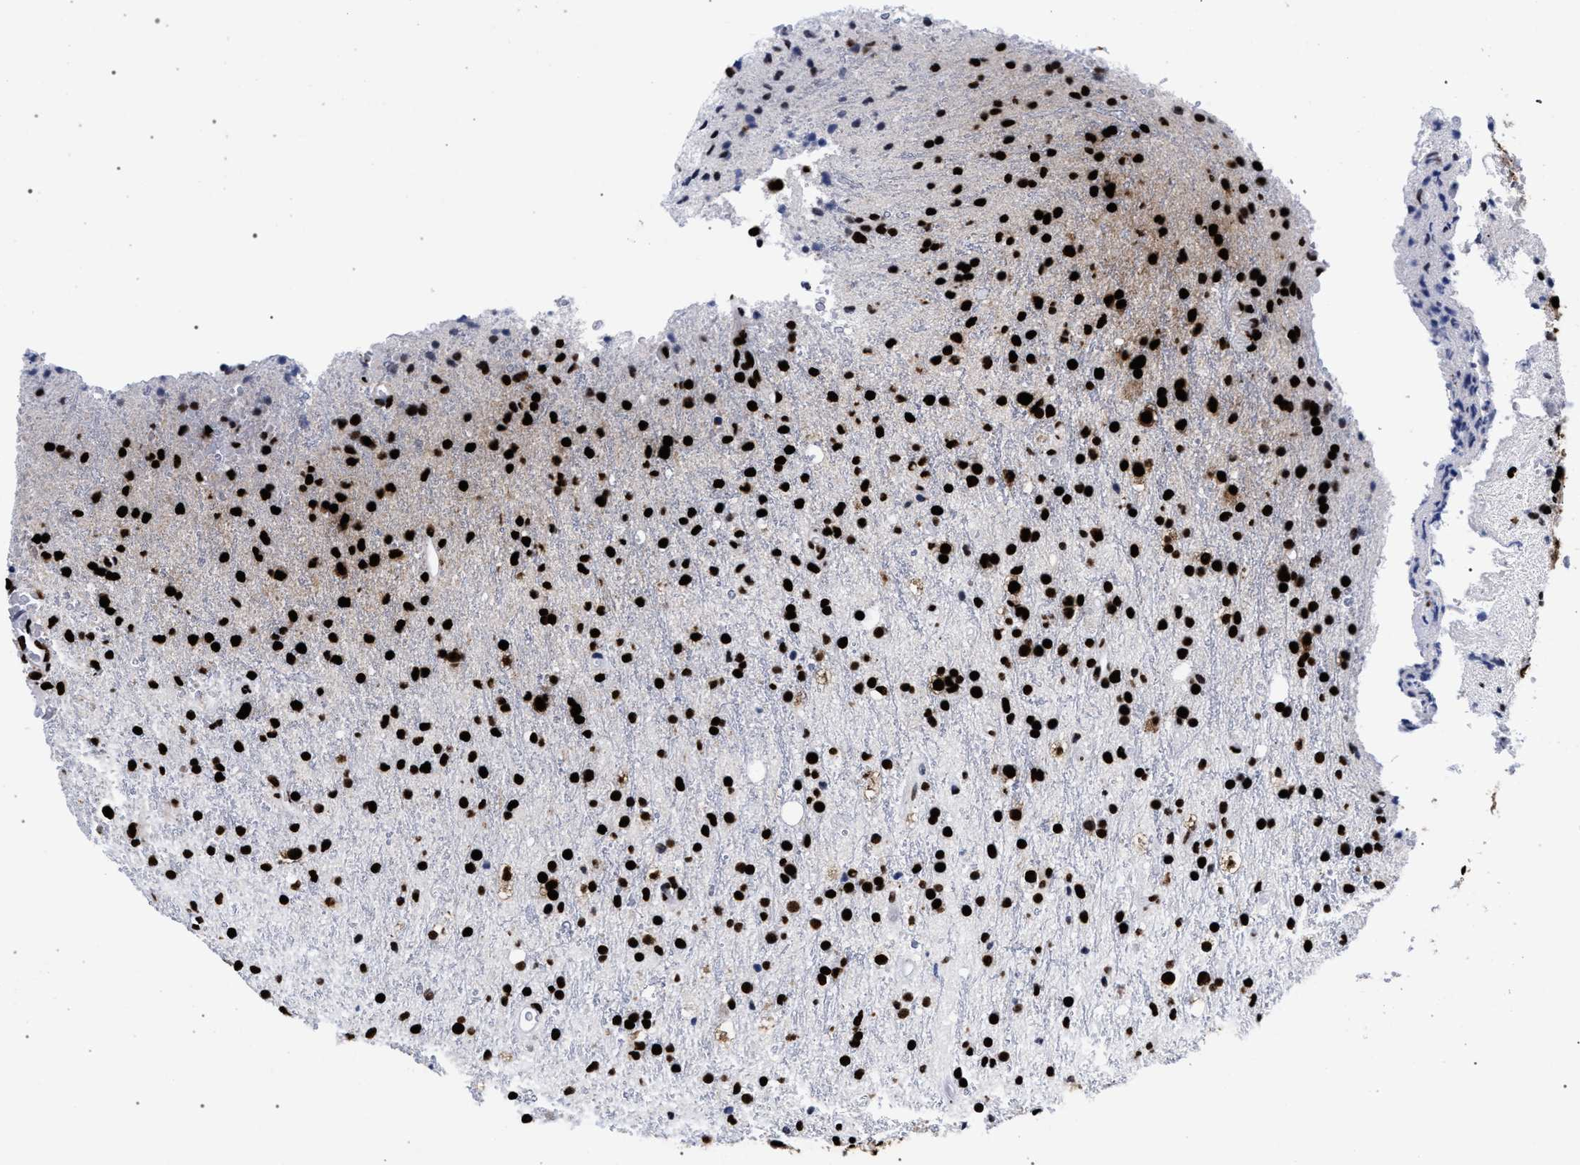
{"staining": {"intensity": "strong", "quantity": ">75%", "location": "nuclear"}, "tissue": "glioma", "cell_type": "Tumor cells", "image_type": "cancer", "snomed": [{"axis": "morphology", "description": "Glioma, malignant, High grade"}, {"axis": "topography", "description": "Brain"}], "caption": "A histopathology image of human glioma stained for a protein exhibits strong nuclear brown staining in tumor cells.", "gene": "HNRNPA1", "patient": {"sex": "male", "age": 47}}